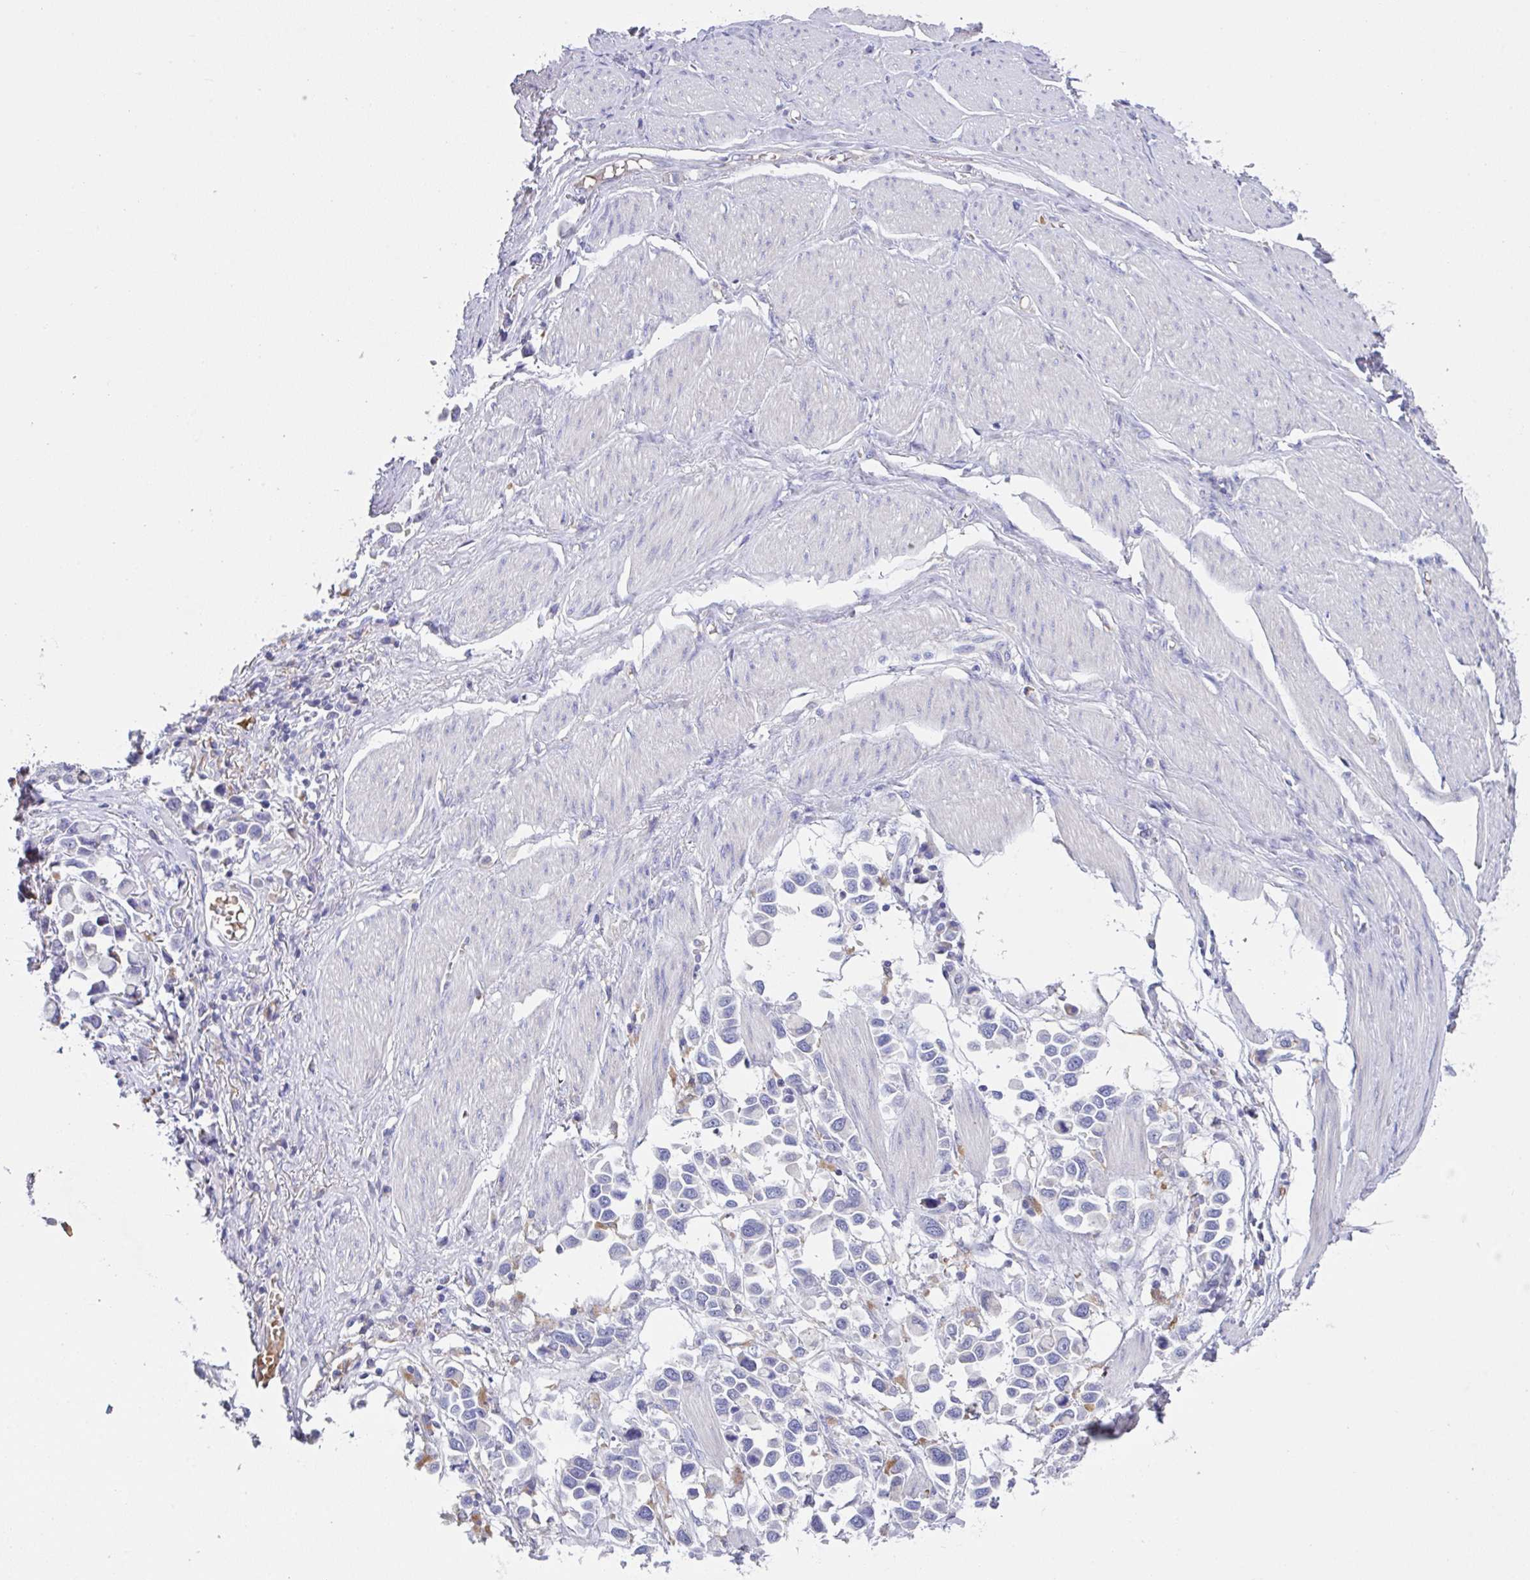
{"staining": {"intensity": "negative", "quantity": "none", "location": "none"}, "tissue": "stomach cancer", "cell_type": "Tumor cells", "image_type": "cancer", "snomed": [{"axis": "morphology", "description": "Adenocarcinoma, NOS"}, {"axis": "topography", "description": "Stomach"}], "caption": "Micrograph shows no protein staining in tumor cells of stomach adenocarcinoma tissue.", "gene": "TFAP2C", "patient": {"sex": "female", "age": 81}}